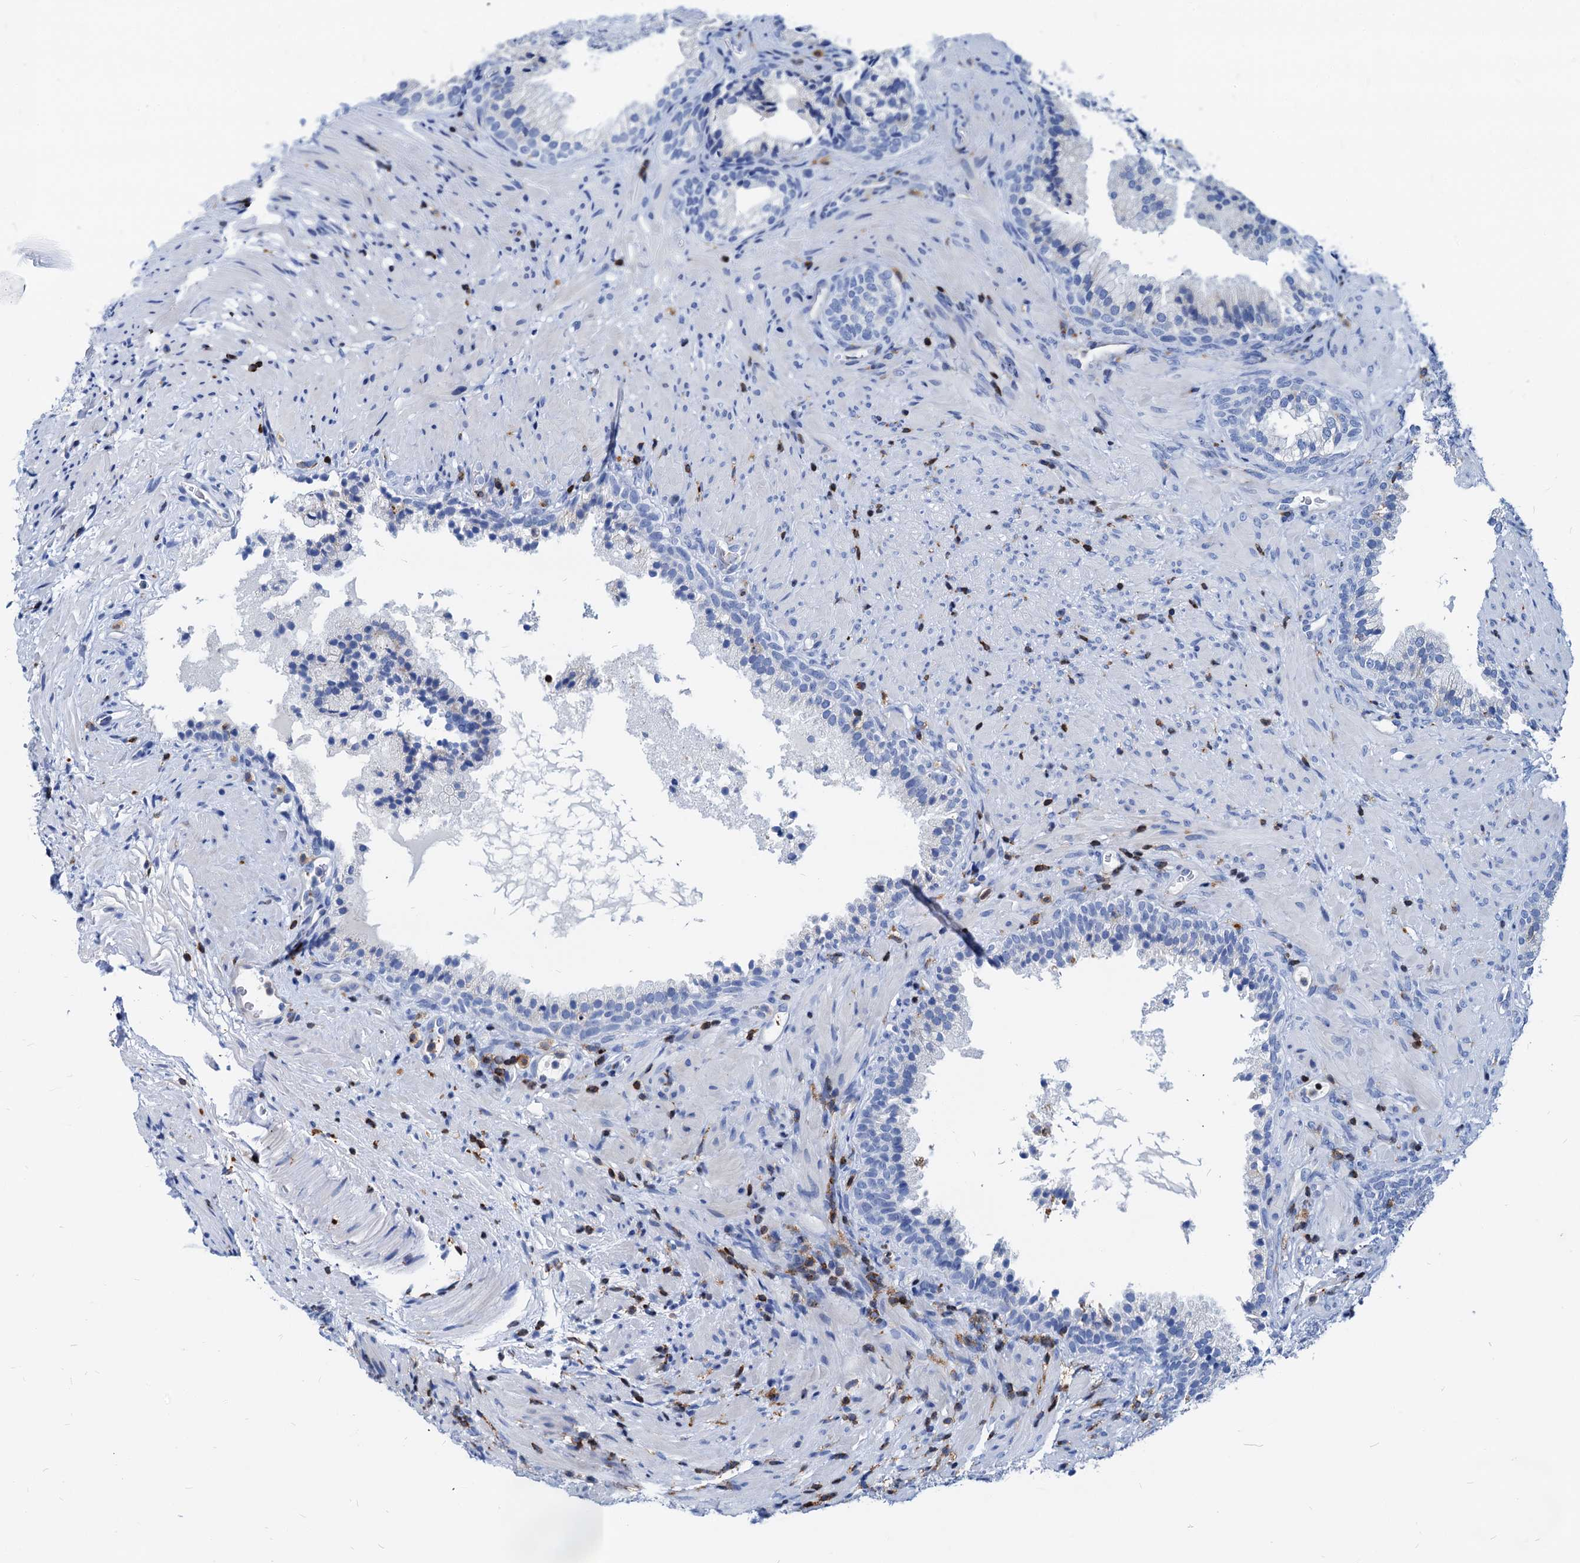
{"staining": {"intensity": "negative", "quantity": "none", "location": "none"}, "tissue": "prostate", "cell_type": "Glandular cells", "image_type": "normal", "snomed": [{"axis": "morphology", "description": "Normal tissue, NOS"}, {"axis": "topography", "description": "Prostate"}], "caption": "A photomicrograph of human prostate is negative for staining in glandular cells. (DAB immunohistochemistry visualized using brightfield microscopy, high magnification).", "gene": "LCP2", "patient": {"sex": "male", "age": 76}}